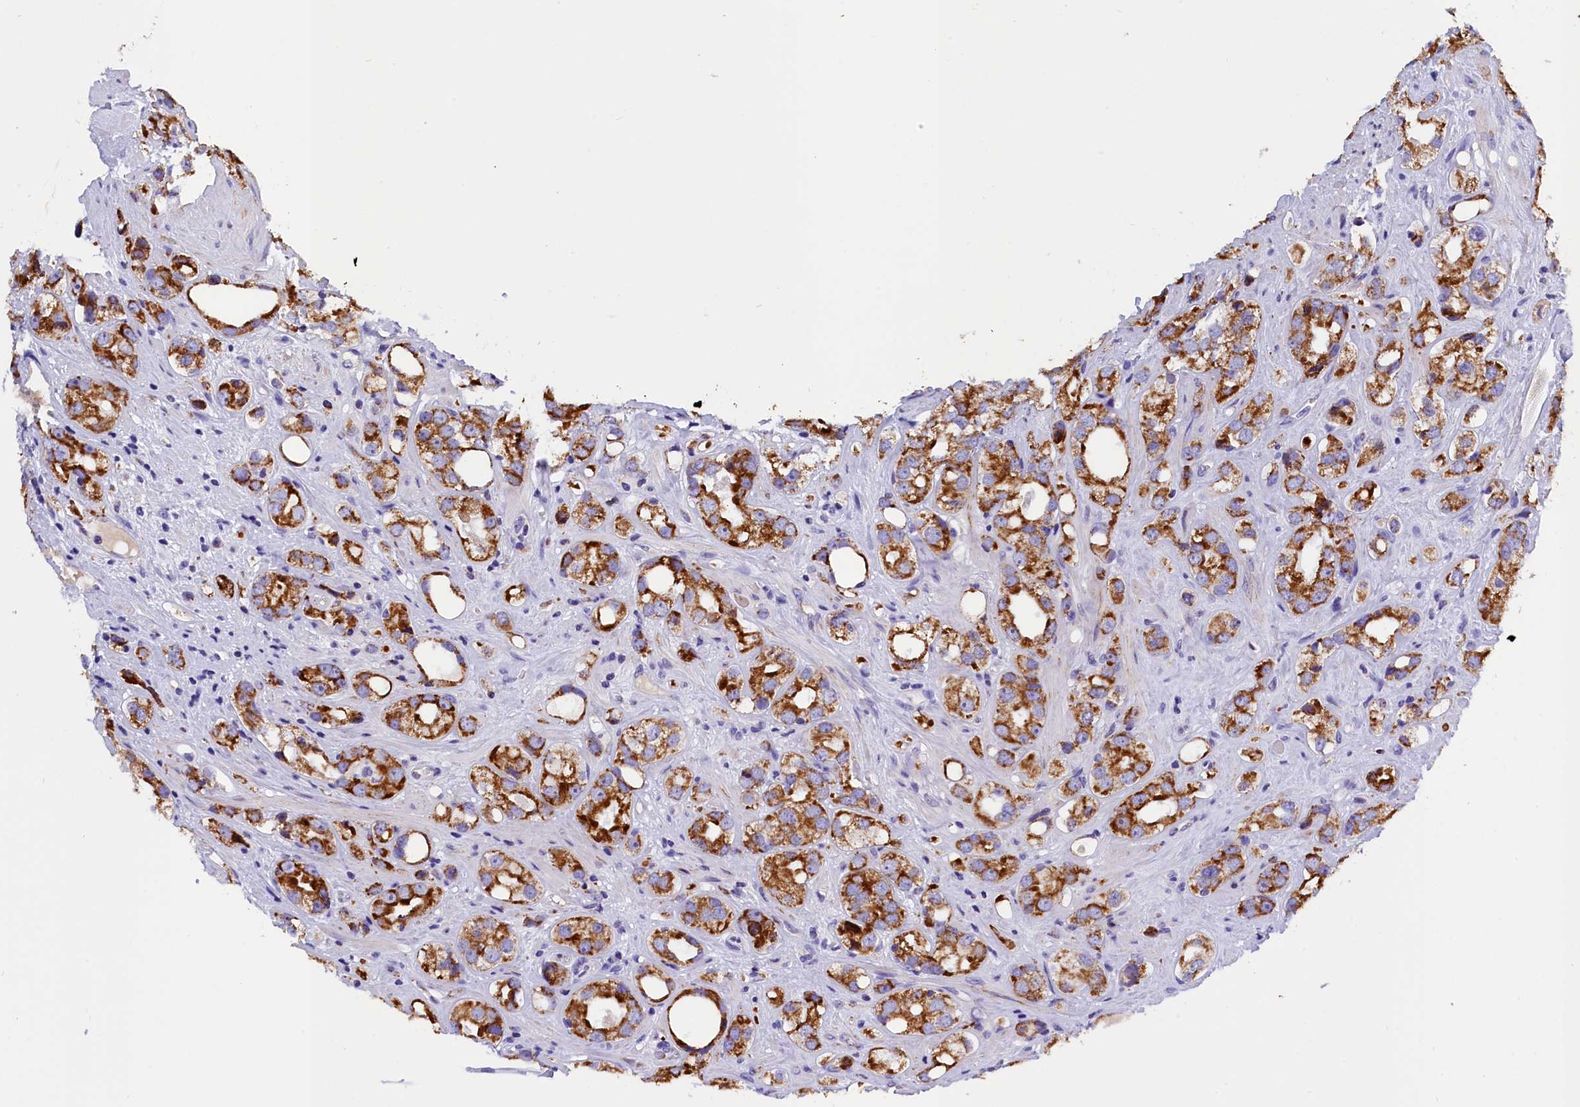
{"staining": {"intensity": "strong", "quantity": ">75%", "location": "cytoplasmic/membranous"}, "tissue": "prostate cancer", "cell_type": "Tumor cells", "image_type": "cancer", "snomed": [{"axis": "morphology", "description": "Adenocarcinoma, NOS"}, {"axis": "topography", "description": "Prostate"}], "caption": "High-magnification brightfield microscopy of prostate adenocarcinoma stained with DAB (brown) and counterstained with hematoxylin (blue). tumor cells exhibit strong cytoplasmic/membranous expression is appreciated in about>75% of cells.", "gene": "ABAT", "patient": {"sex": "male", "age": 79}}